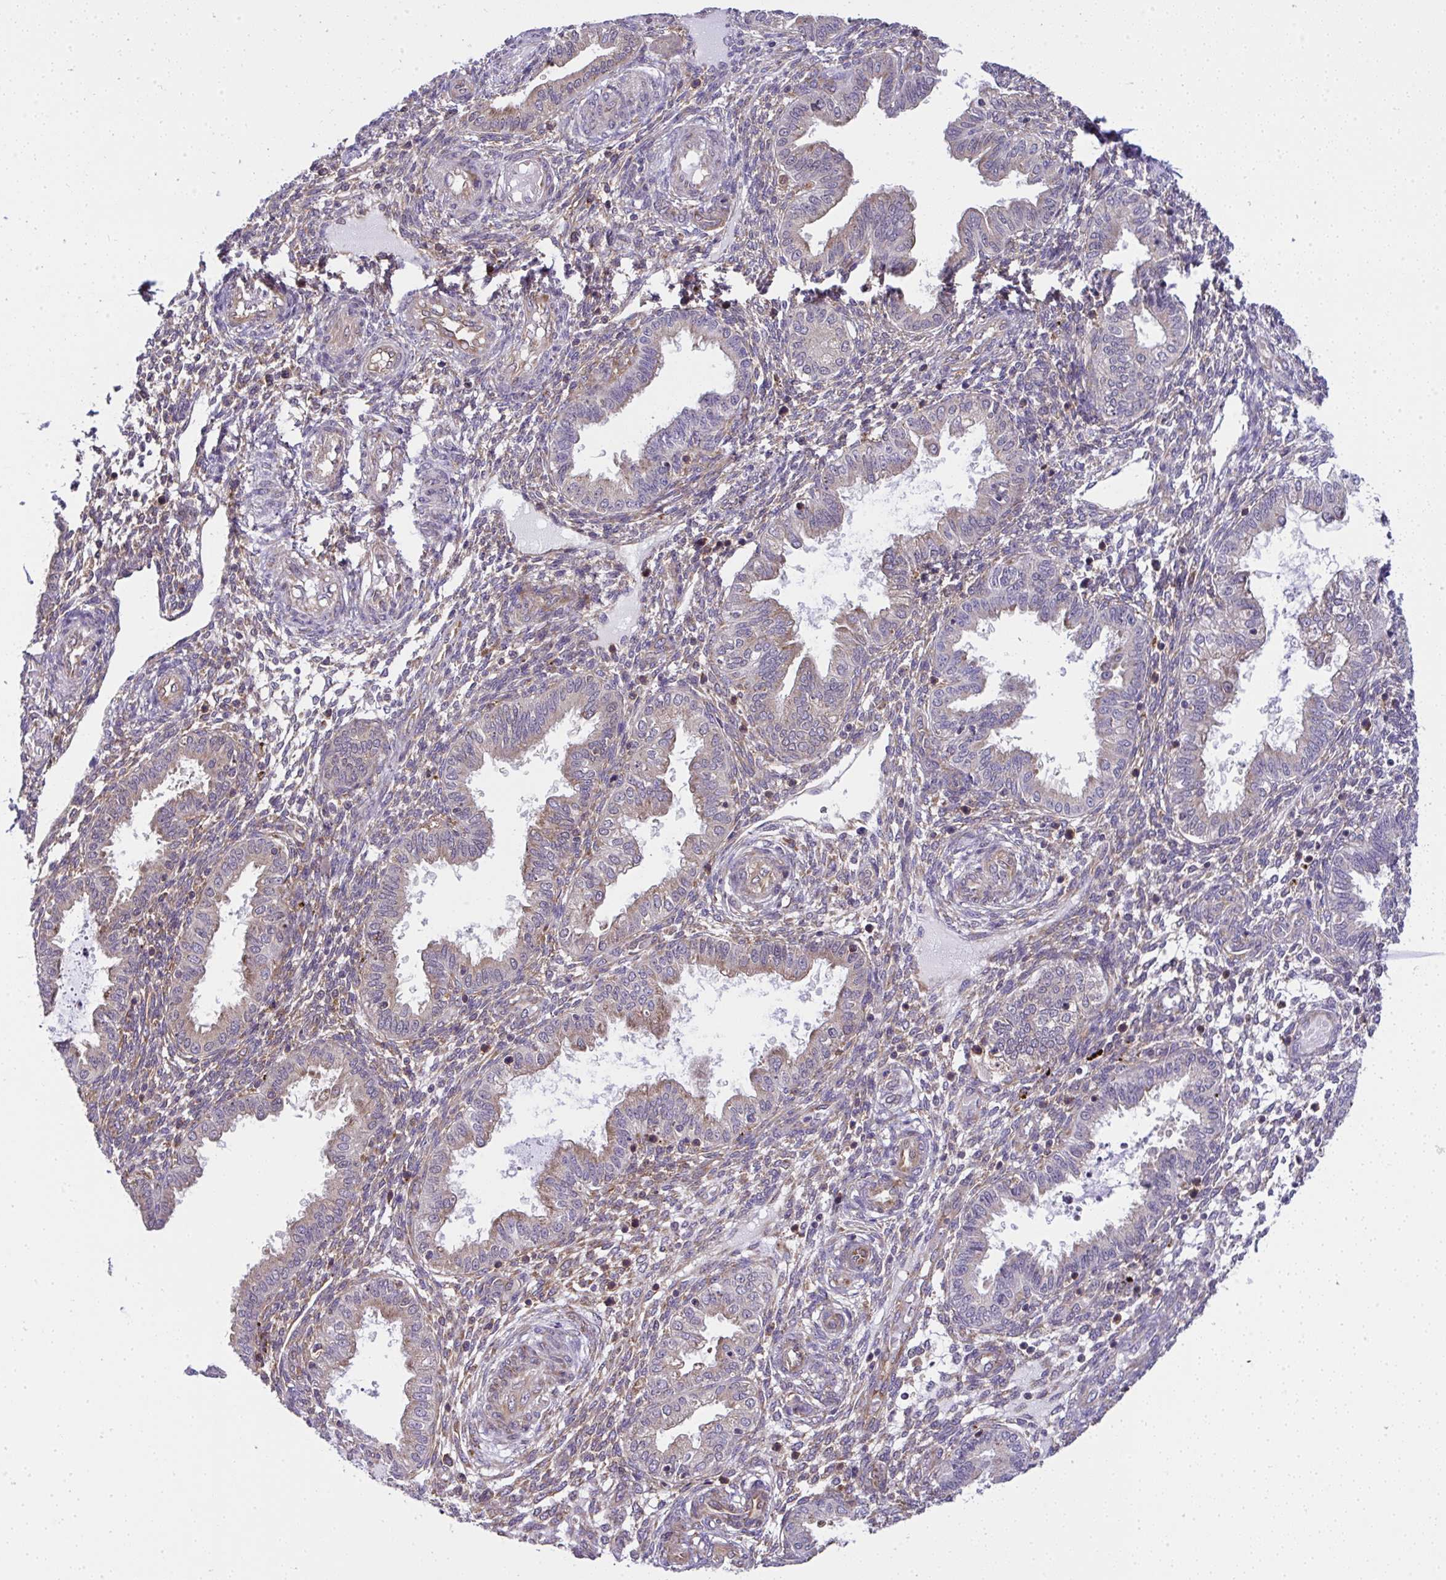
{"staining": {"intensity": "moderate", "quantity": "<25%", "location": "cytoplasmic/membranous"}, "tissue": "endometrium", "cell_type": "Cells in endometrial stroma", "image_type": "normal", "snomed": [{"axis": "morphology", "description": "Normal tissue, NOS"}, {"axis": "topography", "description": "Endometrium"}], "caption": "IHC histopathology image of benign endometrium: human endometrium stained using IHC demonstrates low levels of moderate protein expression localized specifically in the cytoplasmic/membranous of cells in endometrial stroma, appearing as a cytoplasmic/membranous brown color.", "gene": "RPS7", "patient": {"sex": "female", "age": 33}}